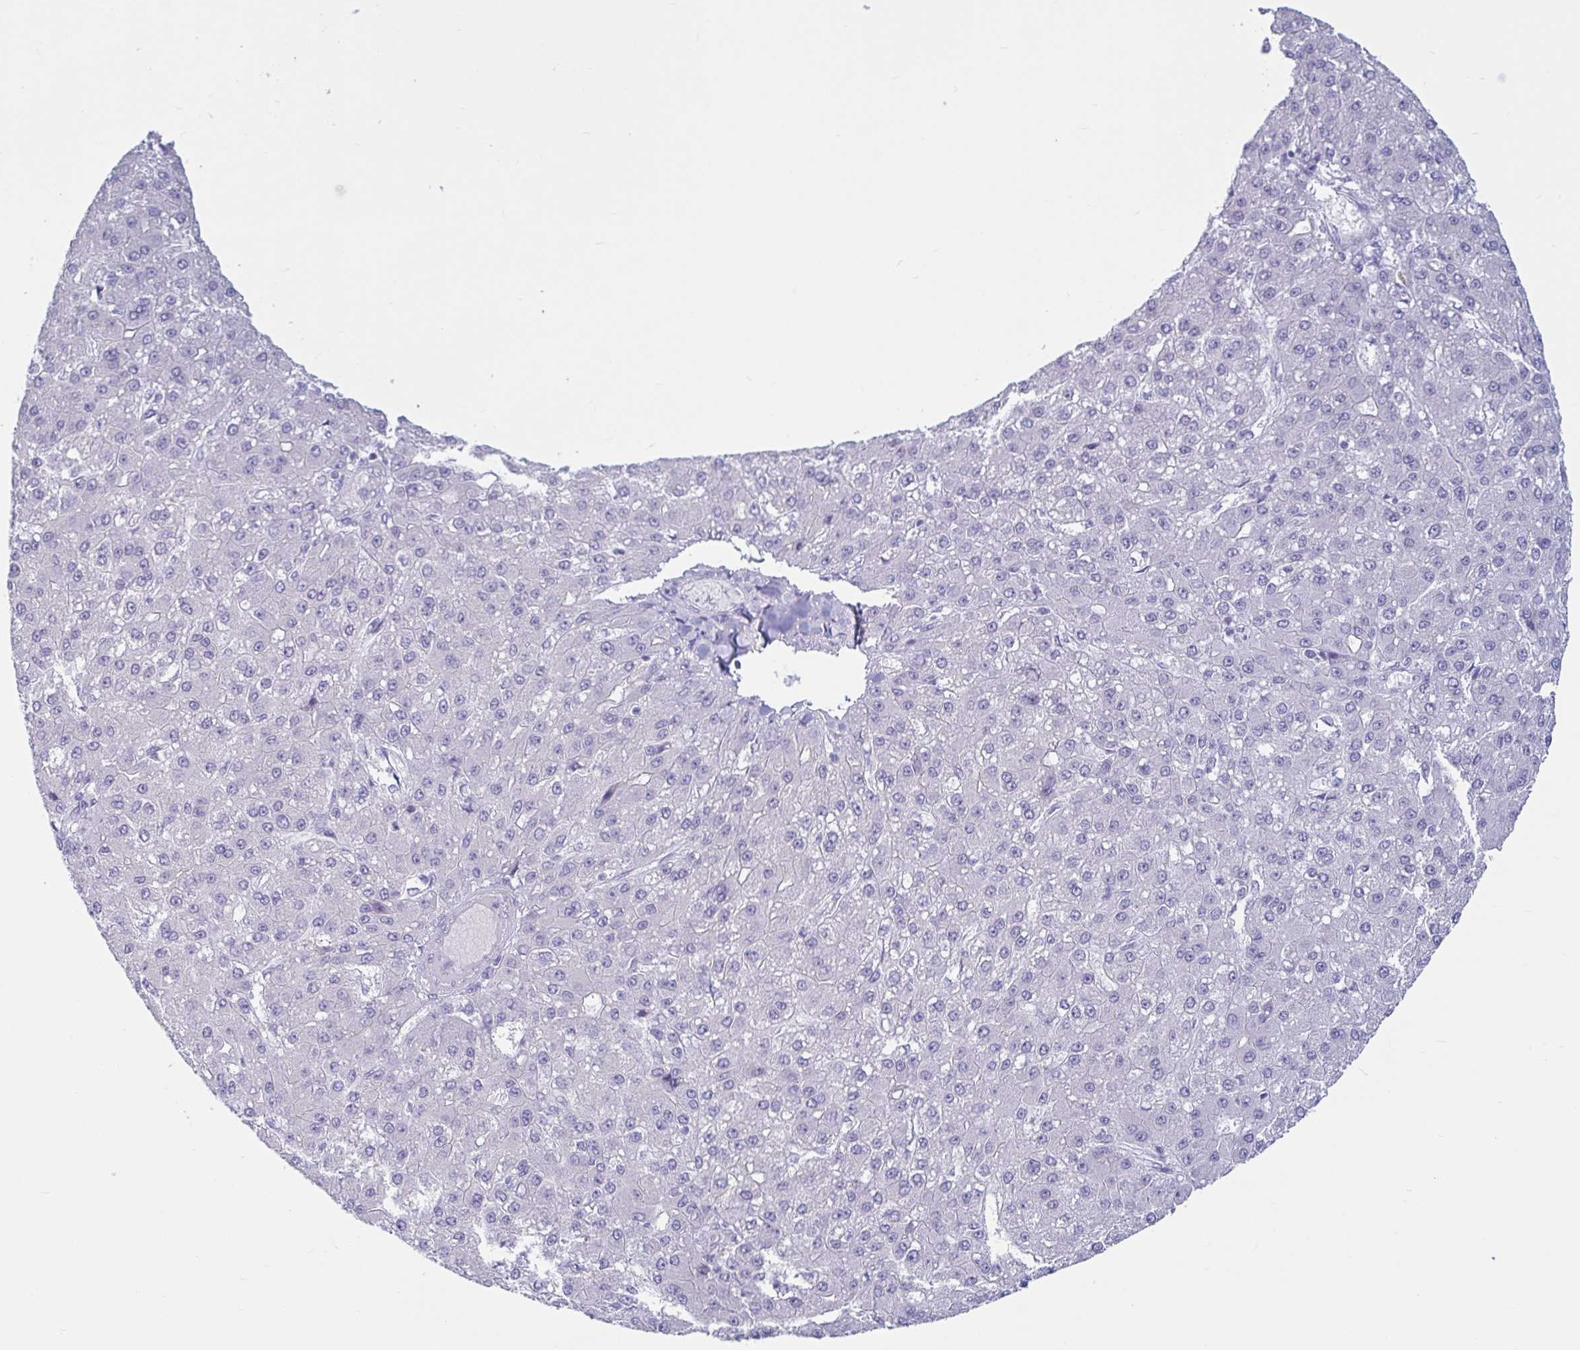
{"staining": {"intensity": "negative", "quantity": "none", "location": "none"}, "tissue": "liver cancer", "cell_type": "Tumor cells", "image_type": "cancer", "snomed": [{"axis": "morphology", "description": "Carcinoma, Hepatocellular, NOS"}, {"axis": "topography", "description": "Liver"}], "caption": "Liver cancer stained for a protein using immunohistochemistry demonstrates no positivity tumor cells.", "gene": "TNNI2", "patient": {"sex": "male", "age": 67}}